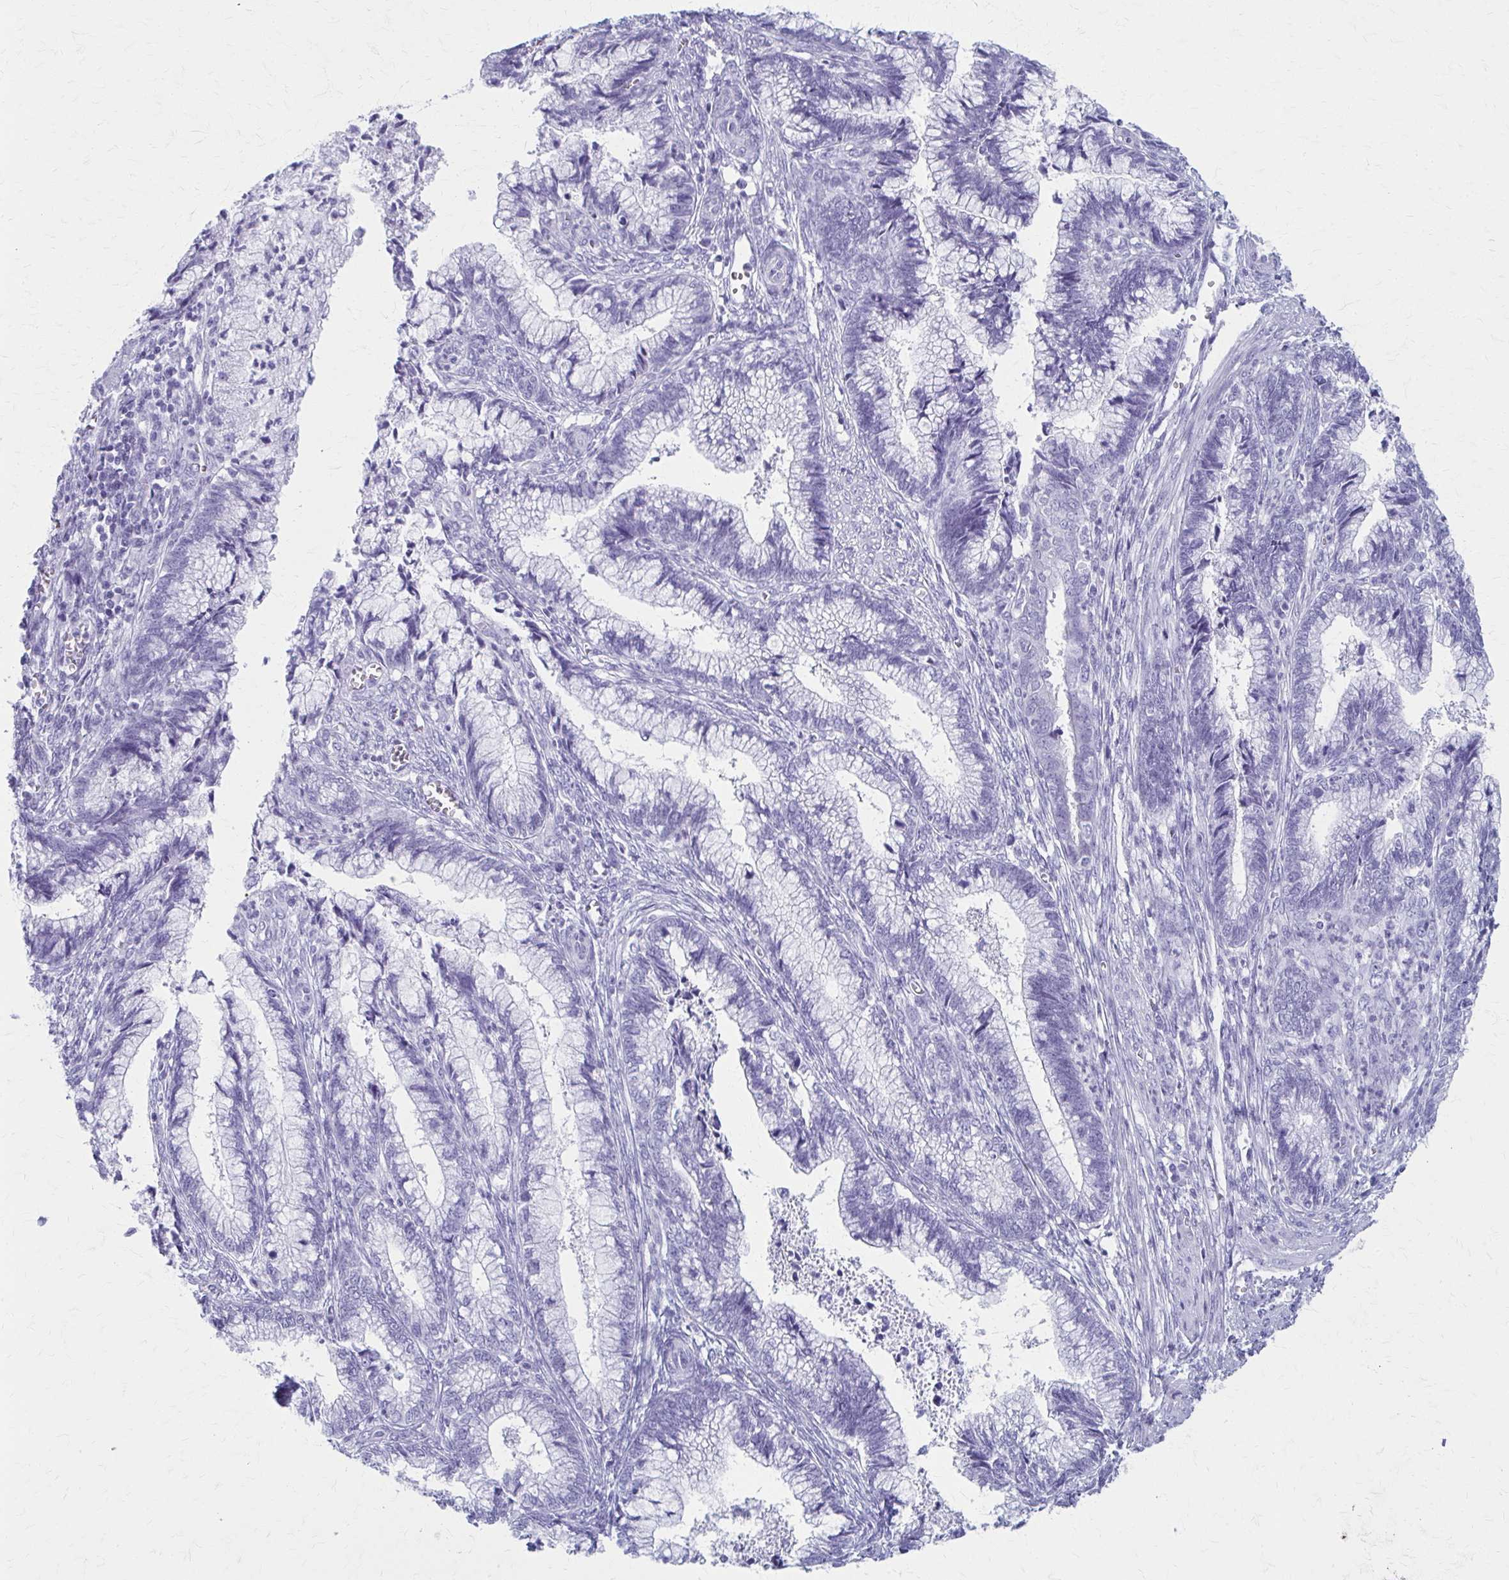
{"staining": {"intensity": "negative", "quantity": "none", "location": "none"}, "tissue": "cervical cancer", "cell_type": "Tumor cells", "image_type": "cancer", "snomed": [{"axis": "morphology", "description": "Adenocarcinoma, NOS"}, {"axis": "topography", "description": "Cervix"}], "caption": "This is an IHC micrograph of cervical cancer. There is no positivity in tumor cells.", "gene": "CELF5", "patient": {"sex": "female", "age": 44}}